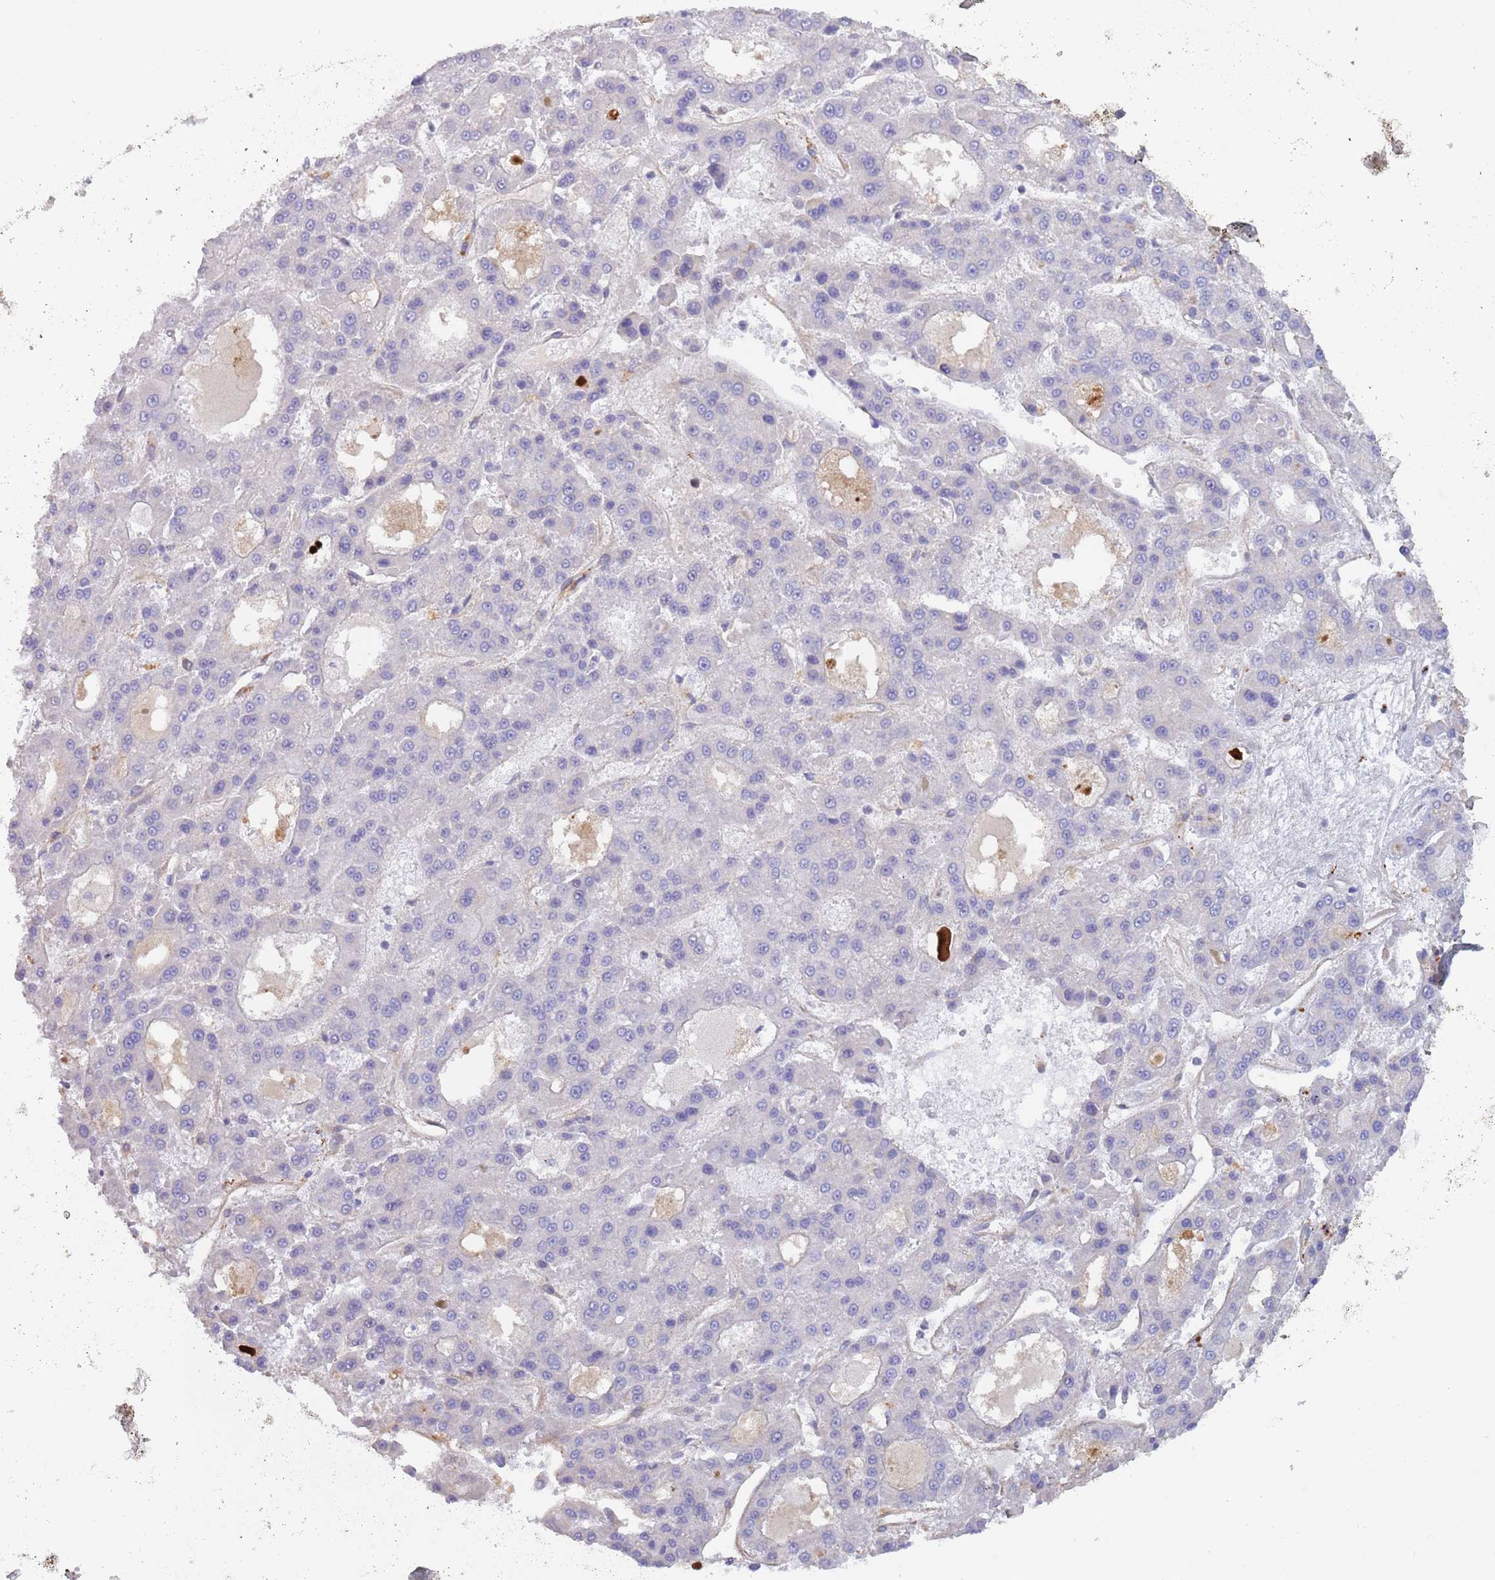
{"staining": {"intensity": "negative", "quantity": "none", "location": "none"}, "tissue": "liver cancer", "cell_type": "Tumor cells", "image_type": "cancer", "snomed": [{"axis": "morphology", "description": "Carcinoma, Hepatocellular, NOS"}, {"axis": "topography", "description": "Liver"}], "caption": "Histopathology image shows no protein staining in tumor cells of liver cancer (hepatocellular carcinoma) tissue. (DAB (3,3'-diaminobenzidine) immunohistochemistry (IHC), high magnification).", "gene": "PIMREG", "patient": {"sex": "male", "age": 70}}